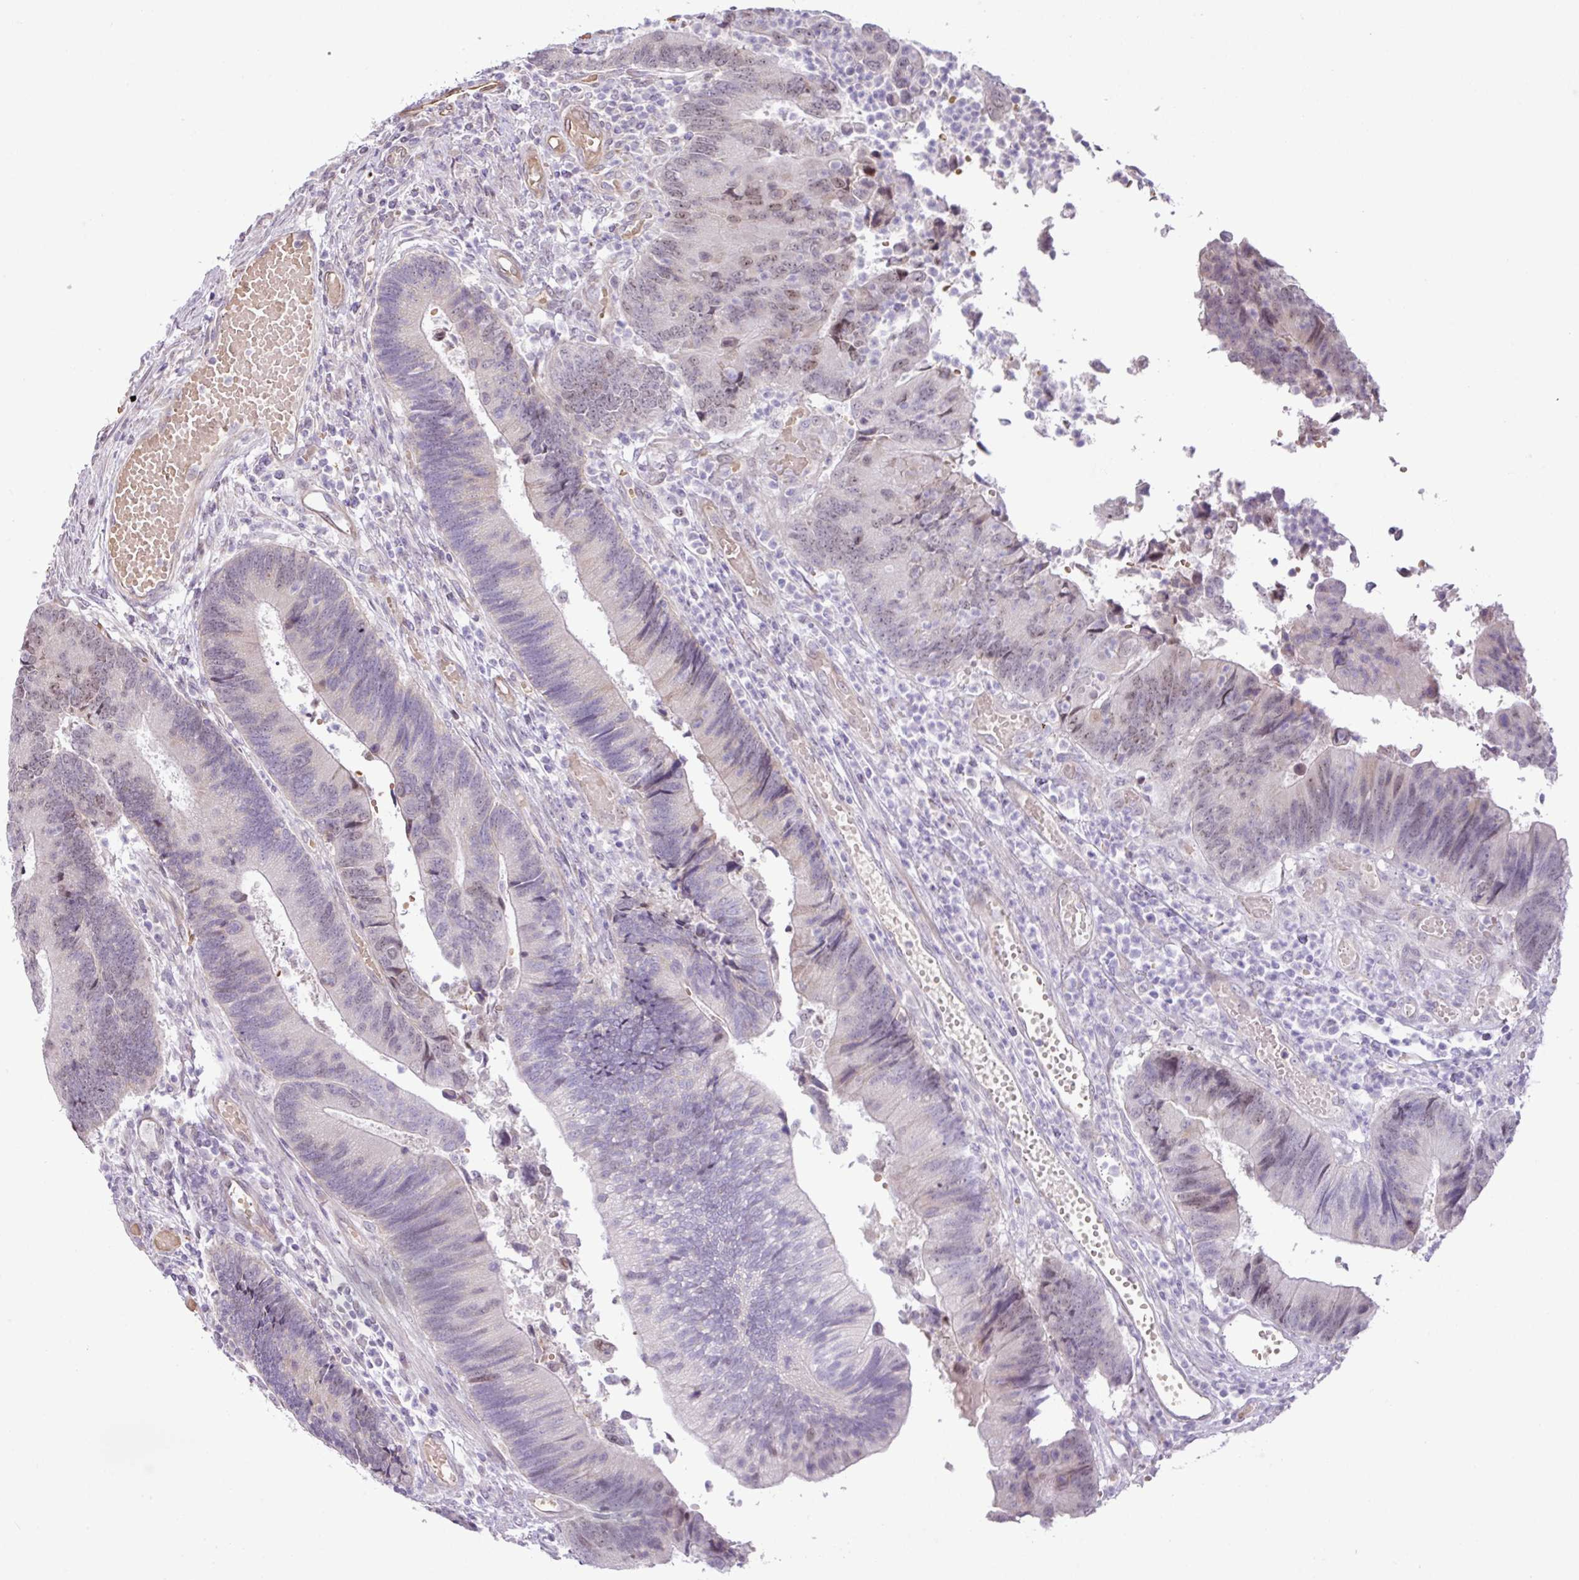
{"staining": {"intensity": "moderate", "quantity": "<25%", "location": "nuclear"}, "tissue": "colorectal cancer", "cell_type": "Tumor cells", "image_type": "cancer", "snomed": [{"axis": "morphology", "description": "Adenocarcinoma, NOS"}, {"axis": "topography", "description": "Colon"}], "caption": "Tumor cells demonstrate moderate nuclear expression in approximately <25% of cells in adenocarcinoma (colorectal).", "gene": "PARP2", "patient": {"sex": "female", "age": 67}}